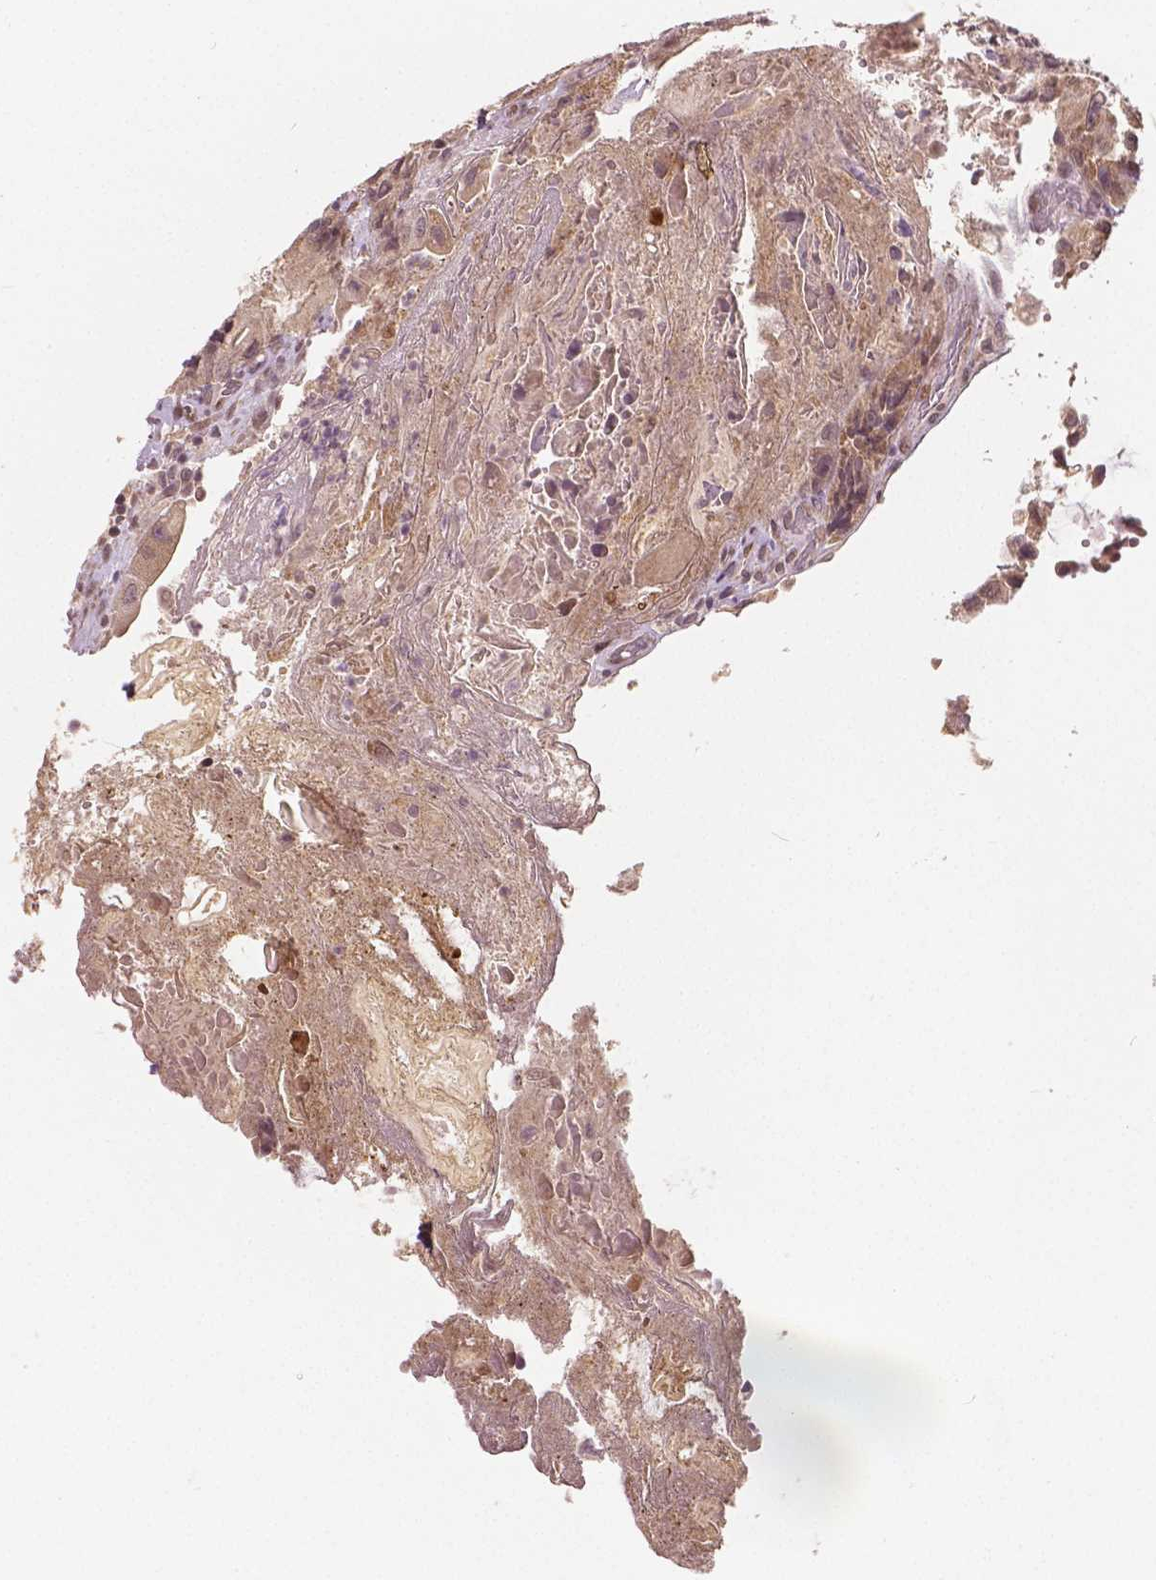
{"staining": {"intensity": "negative", "quantity": "none", "location": "none"}, "tissue": "colorectal cancer", "cell_type": "Tumor cells", "image_type": "cancer", "snomed": [{"axis": "morphology", "description": "Adenocarcinoma, NOS"}, {"axis": "topography", "description": "Colon"}], "caption": "Immunohistochemistry photomicrograph of neoplastic tissue: human adenocarcinoma (colorectal) stained with DAB (3,3'-diaminobenzidine) exhibits no significant protein positivity in tumor cells.", "gene": "HMBOX1", "patient": {"sex": "female", "age": 86}}